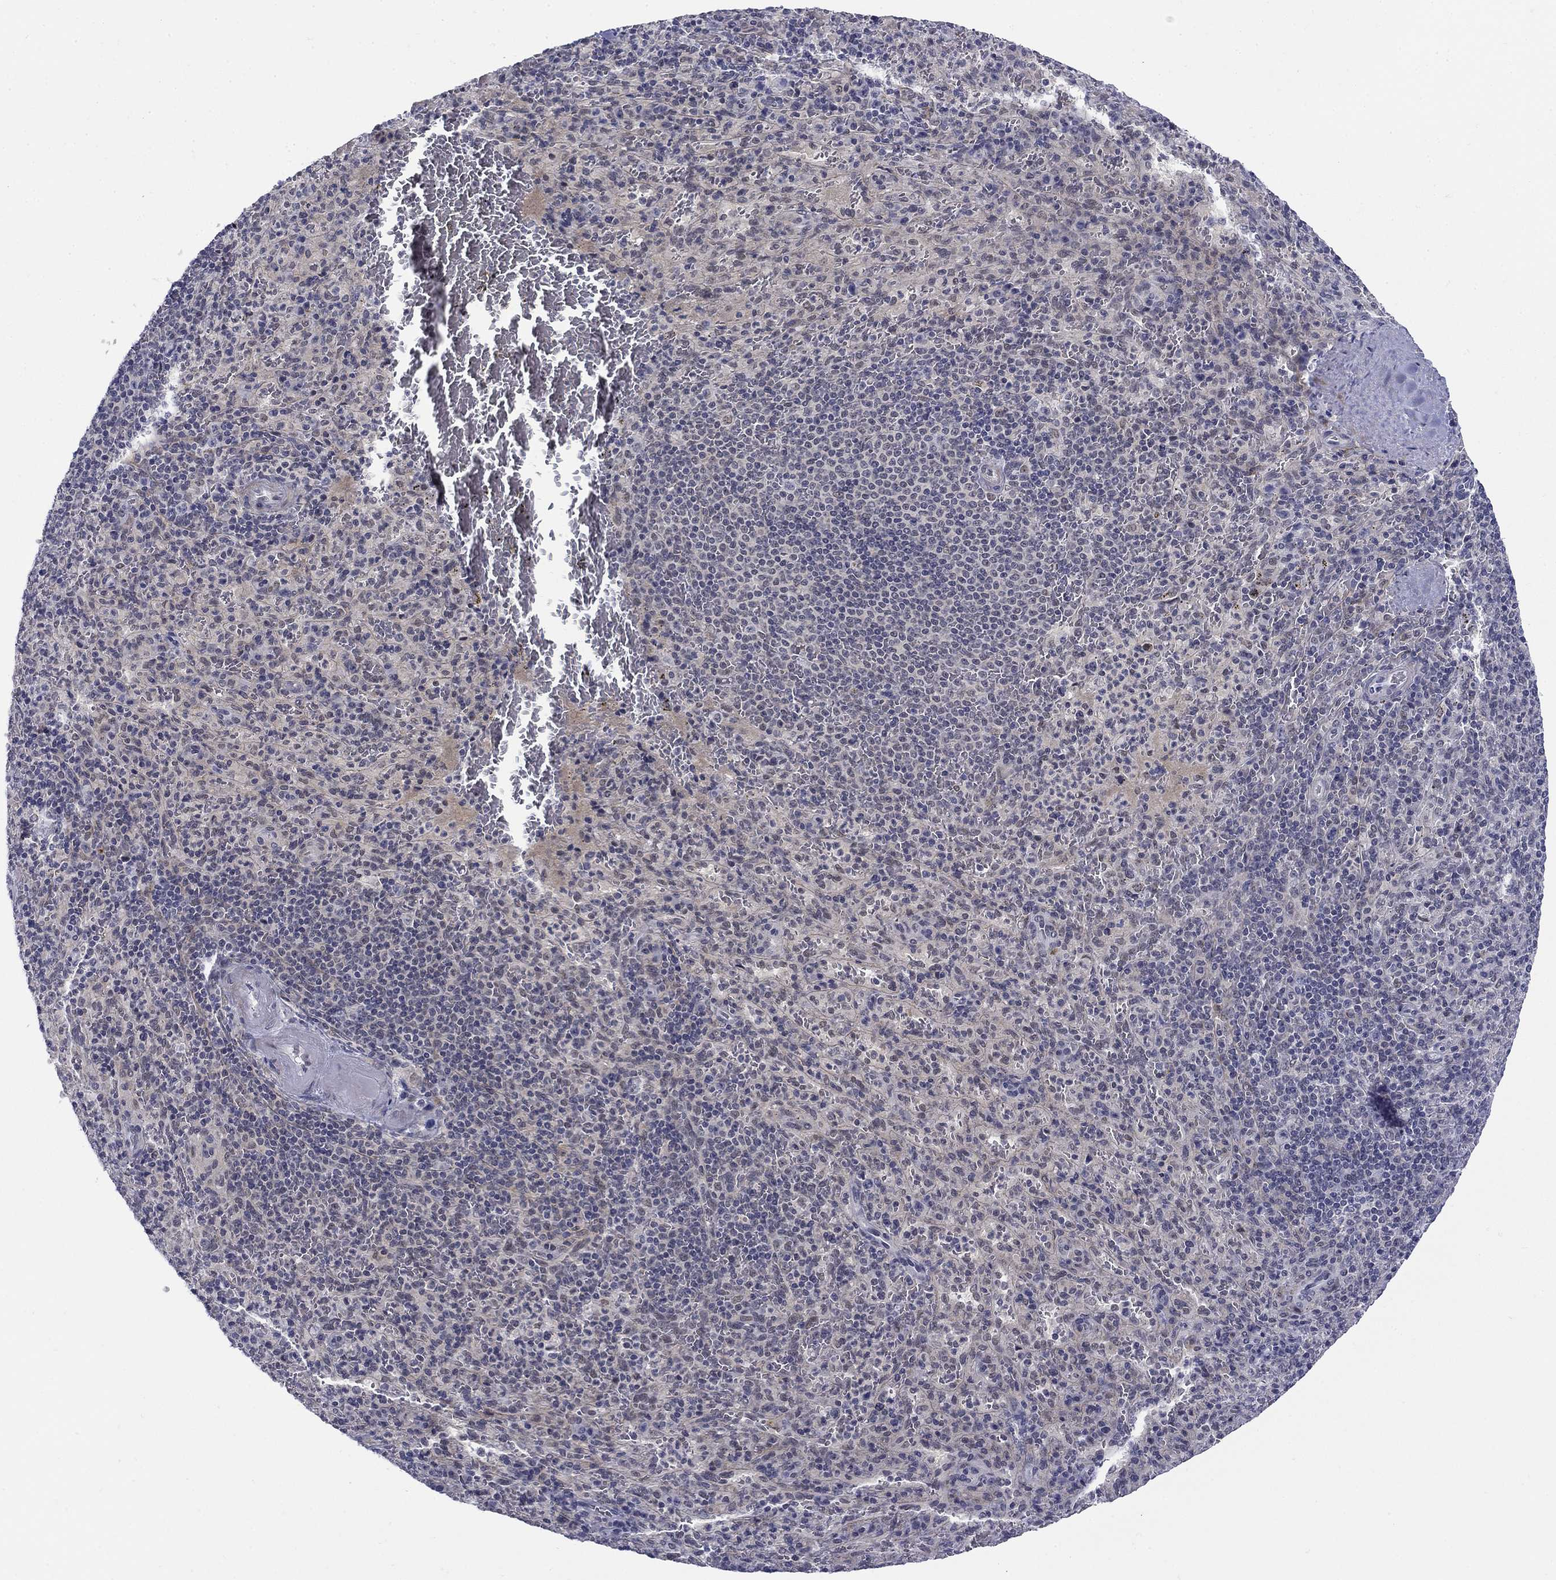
{"staining": {"intensity": "negative", "quantity": "none", "location": "none"}, "tissue": "spleen", "cell_type": "Cells in red pulp", "image_type": "normal", "snomed": [{"axis": "morphology", "description": "Normal tissue, NOS"}, {"axis": "topography", "description": "Spleen"}], "caption": "DAB (3,3'-diaminobenzidine) immunohistochemical staining of normal human spleen reveals no significant expression in cells in red pulp. (Stains: DAB immunohistochemistry (IHC) with hematoxylin counter stain, Microscopy: brightfield microscopy at high magnification).", "gene": "TIGD4", "patient": {"sex": "male", "age": 57}}